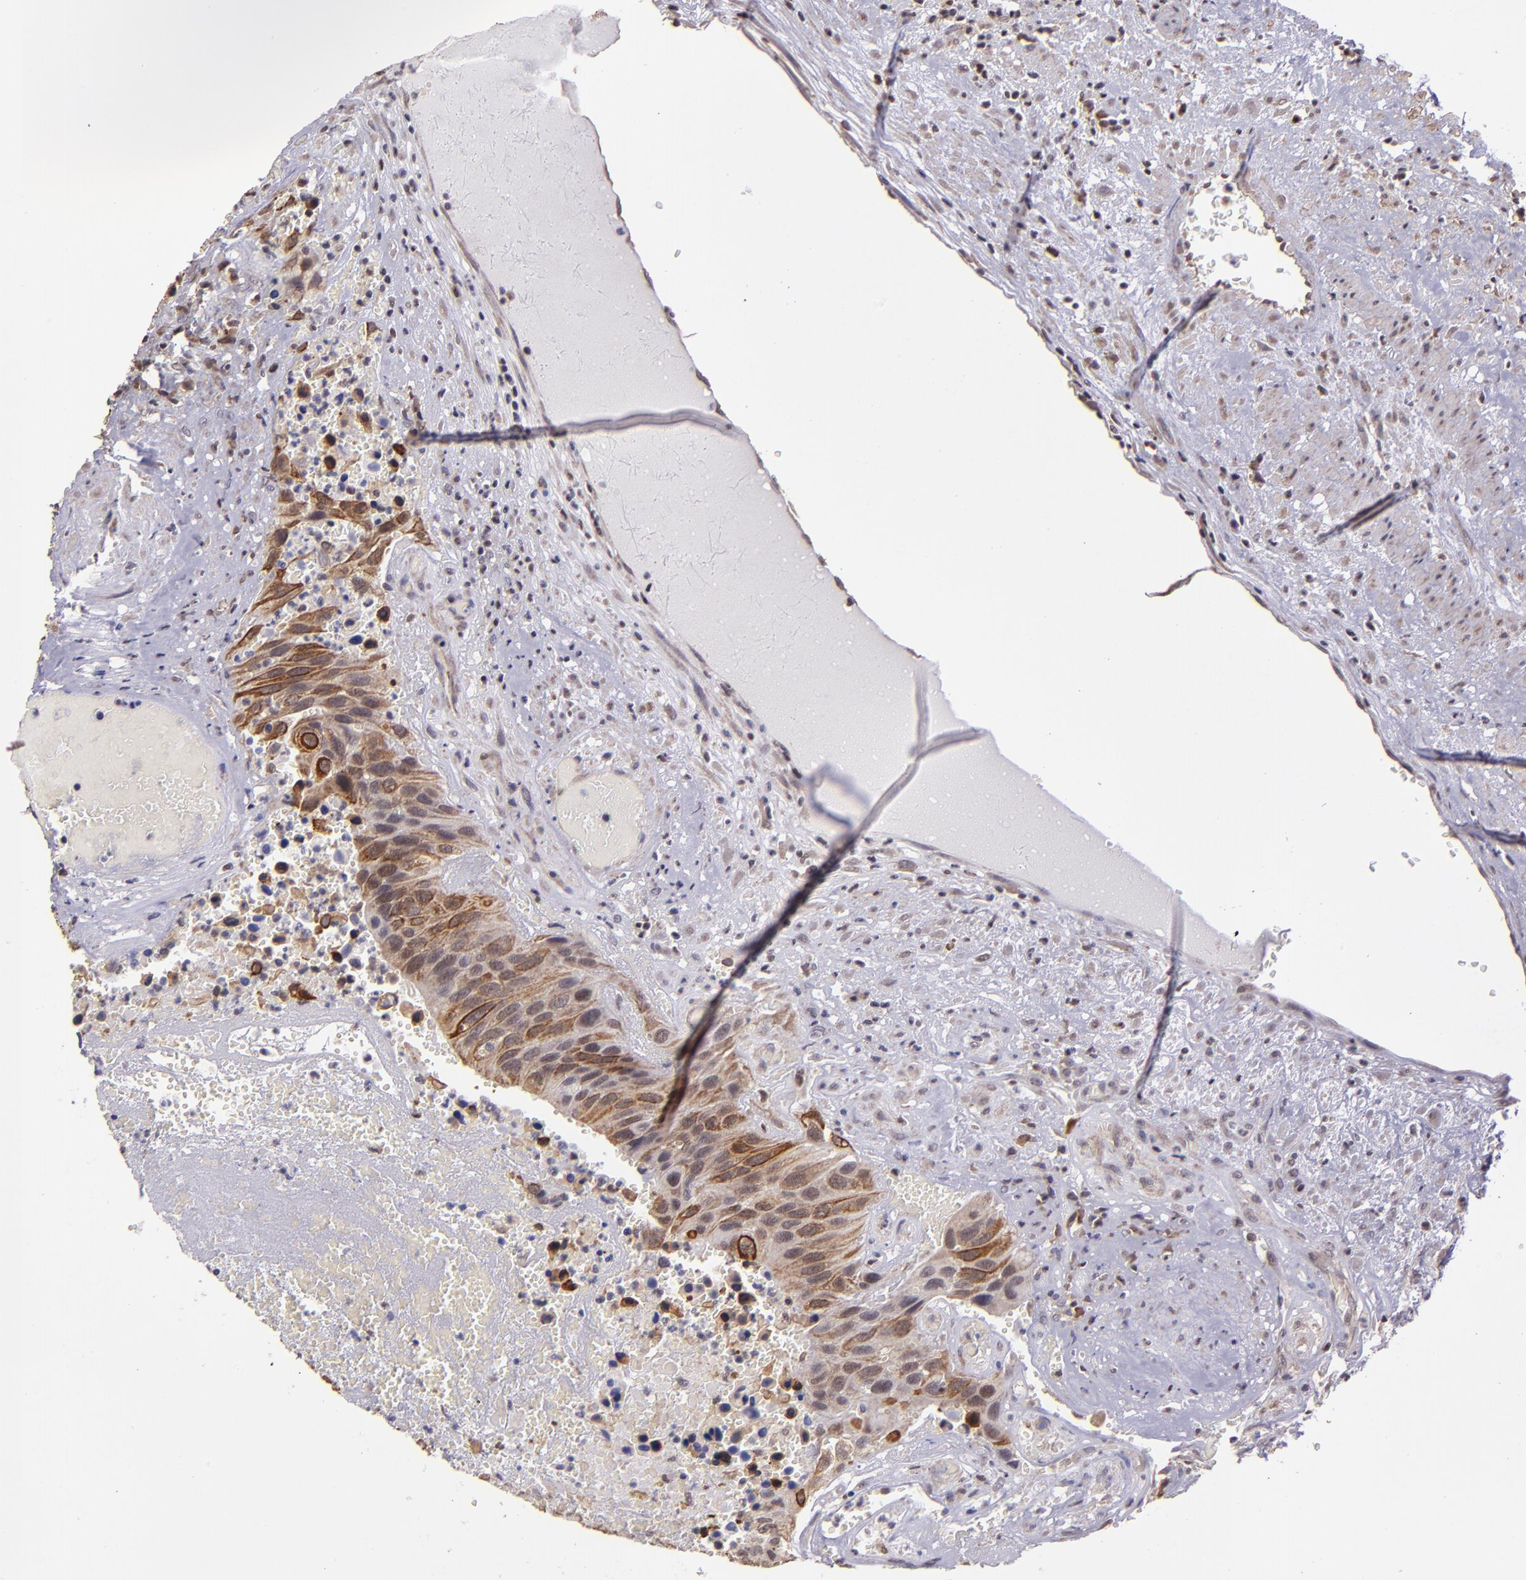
{"staining": {"intensity": "moderate", "quantity": "25%-75%", "location": "cytoplasmic/membranous"}, "tissue": "urothelial cancer", "cell_type": "Tumor cells", "image_type": "cancer", "snomed": [{"axis": "morphology", "description": "Urothelial carcinoma, High grade"}, {"axis": "topography", "description": "Urinary bladder"}], "caption": "Tumor cells display medium levels of moderate cytoplasmic/membranous positivity in about 25%-75% of cells in urothelial cancer. The staining was performed using DAB (3,3'-diaminobenzidine), with brown indicating positive protein expression. Nuclei are stained blue with hematoxylin.", "gene": "ELF1", "patient": {"sex": "male", "age": 66}}